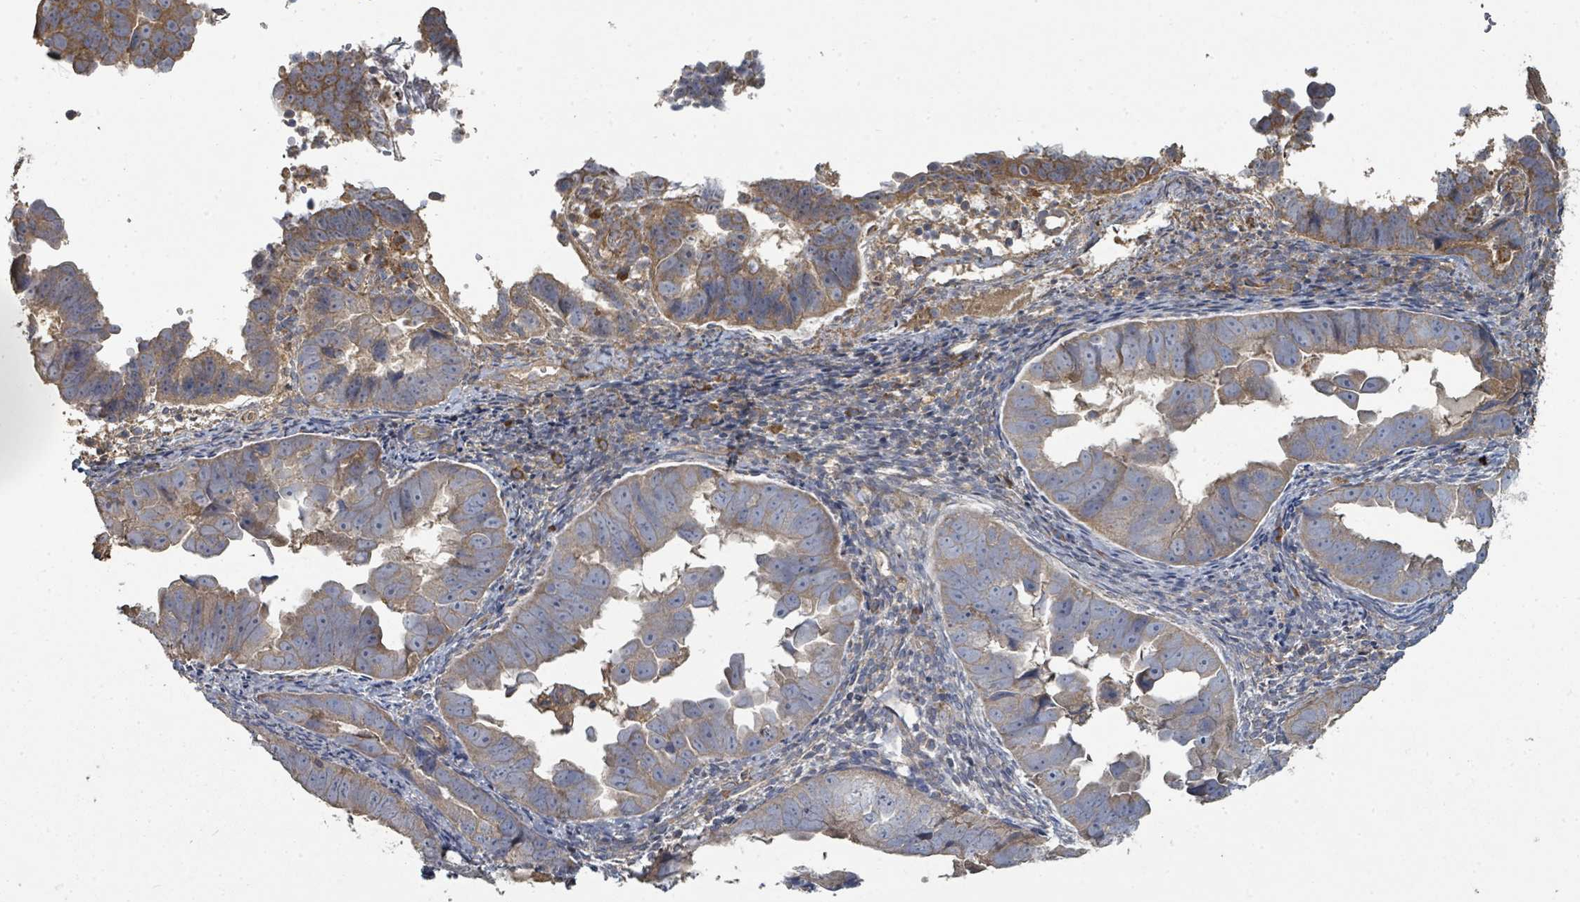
{"staining": {"intensity": "moderate", "quantity": ">75%", "location": "cytoplasmic/membranous"}, "tissue": "endometrial cancer", "cell_type": "Tumor cells", "image_type": "cancer", "snomed": [{"axis": "morphology", "description": "Adenocarcinoma, NOS"}, {"axis": "topography", "description": "Endometrium"}], "caption": "Tumor cells exhibit moderate cytoplasmic/membranous staining in about >75% of cells in endometrial cancer. The protein of interest is shown in brown color, while the nuclei are stained blue.", "gene": "WDFY1", "patient": {"sex": "female", "age": 75}}